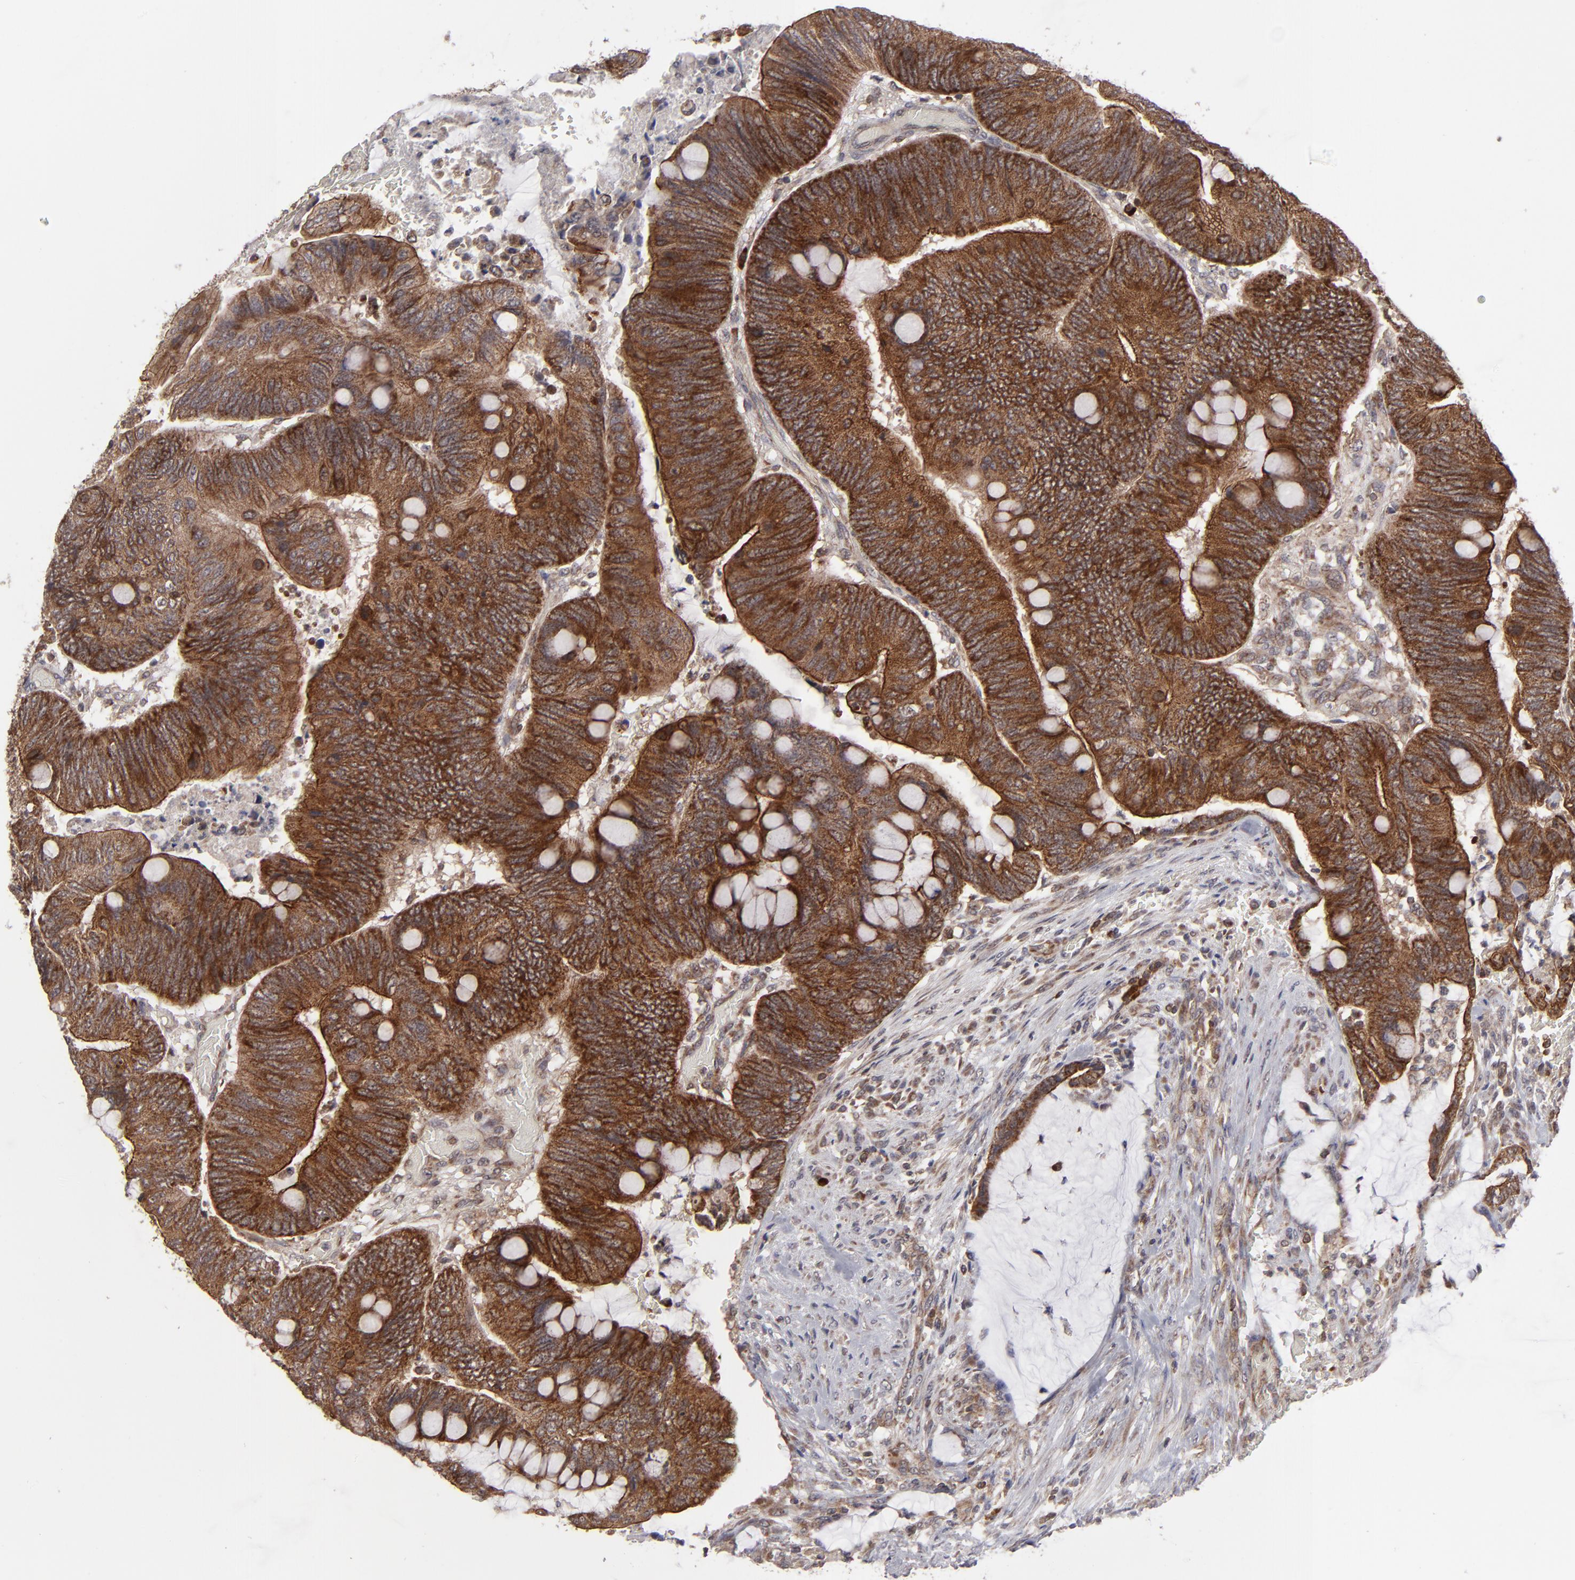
{"staining": {"intensity": "strong", "quantity": ">75%", "location": "cytoplasmic/membranous"}, "tissue": "colorectal cancer", "cell_type": "Tumor cells", "image_type": "cancer", "snomed": [{"axis": "morphology", "description": "Normal tissue, NOS"}, {"axis": "morphology", "description": "Adenocarcinoma, NOS"}, {"axis": "topography", "description": "Rectum"}], "caption": "Immunohistochemical staining of colorectal cancer demonstrates strong cytoplasmic/membranous protein expression in about >75% of tumor cells.", "gene": "GLCCI1", "patient": {"sex": "male", "age": 92}}